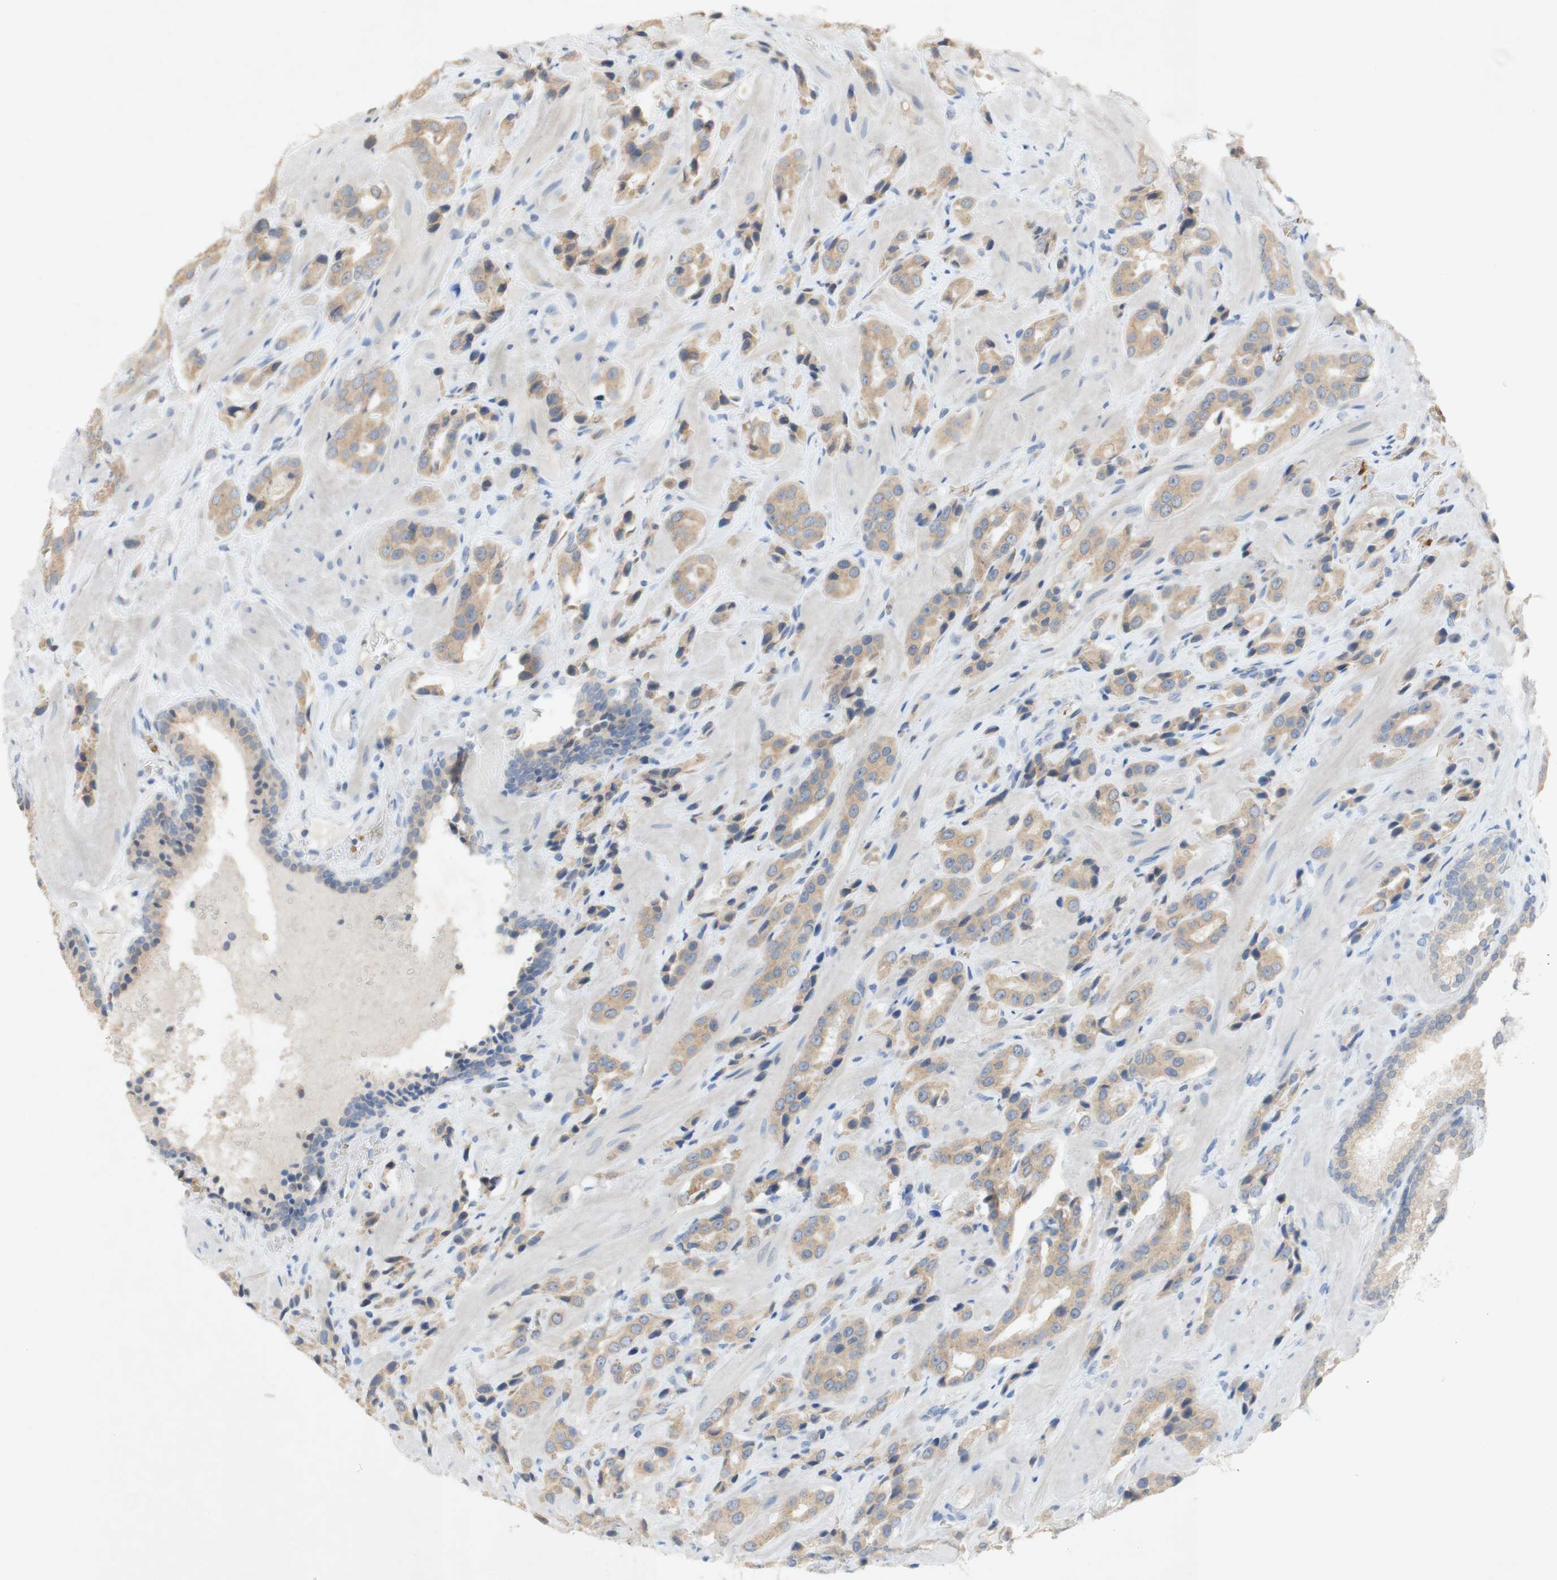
{"staining": {"intensity": "weak", "quantity": ">75%", "location": "cytoplasmic/membranous"}, "tissue": "prostate cancer", "cell_type": "Tumor cells", "image_type": "cancer", "snomed": [{"axis": "morphology", "description": "Adenocarcinoma, High grade"}, {"axis": "topography", "description": "Prostate"}], "caption": "About >75% of tumor cells in adenocarcinoma (high-grade) (prostate) demonstrate weak cytoplasmic/membranous protein staining as visualized by brown immunohistochemical staining.", "gene": "EPO", "patient": {"sex": "male", "age": 64}}